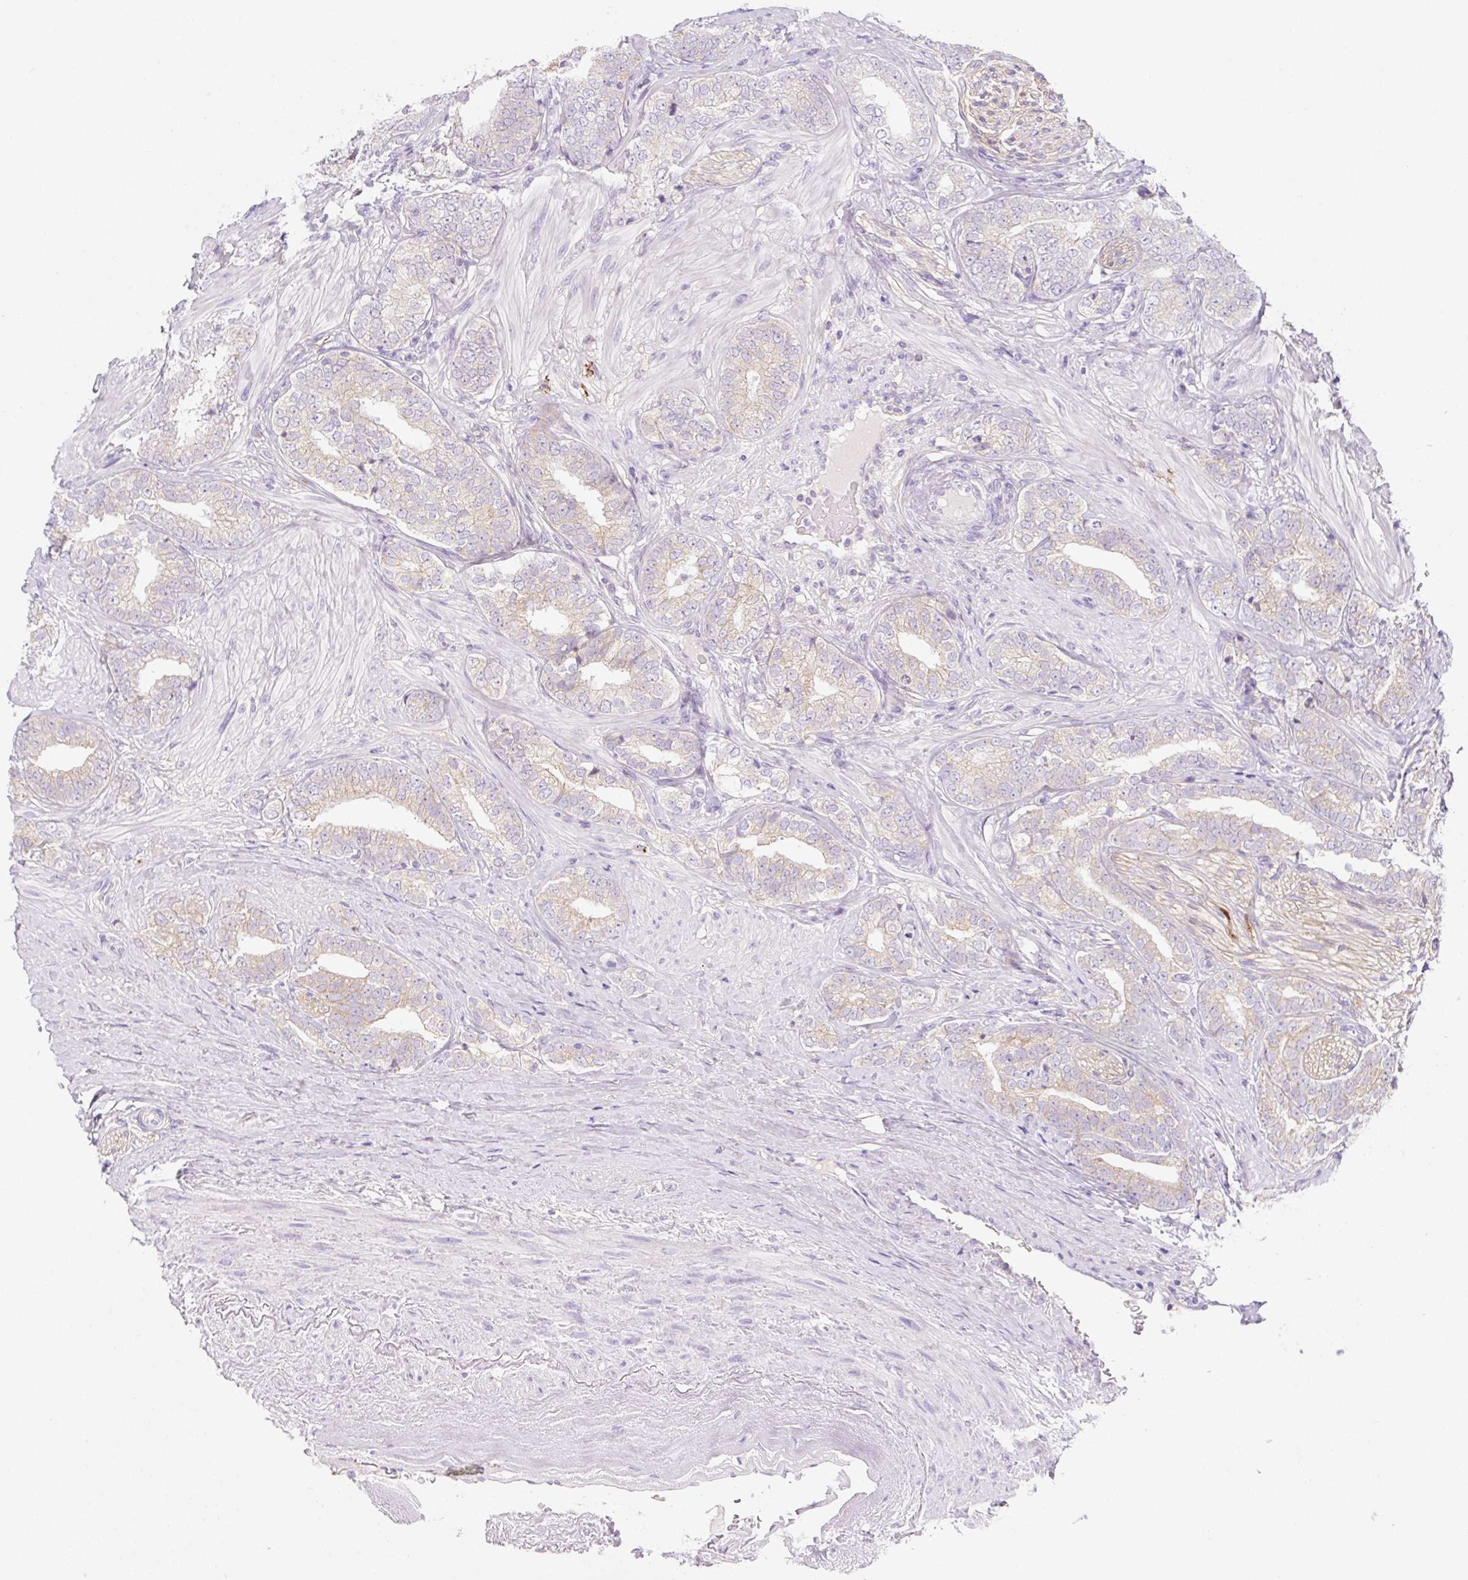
{"staining": {"intensity": "weak", "quantity": "<25%", "location": "cytoplasmic/membranous"}, "tissue": "prostate cancer", "cell_type": "Tumor cells", "image_type": "cancer", "snomed": [{"axis": "morphology", "description": "Adenocarcinoma, High grade"}, {"axis": "topography", "description": "Prostate"}], "caption": "Immunohistochemistry (IHC) of human prostate adenocarcinoma (high-grade) exhibits no positivity in tumor cells.", "gene": "LYVE1", "patient": {"sex": "male", "age": 72}}